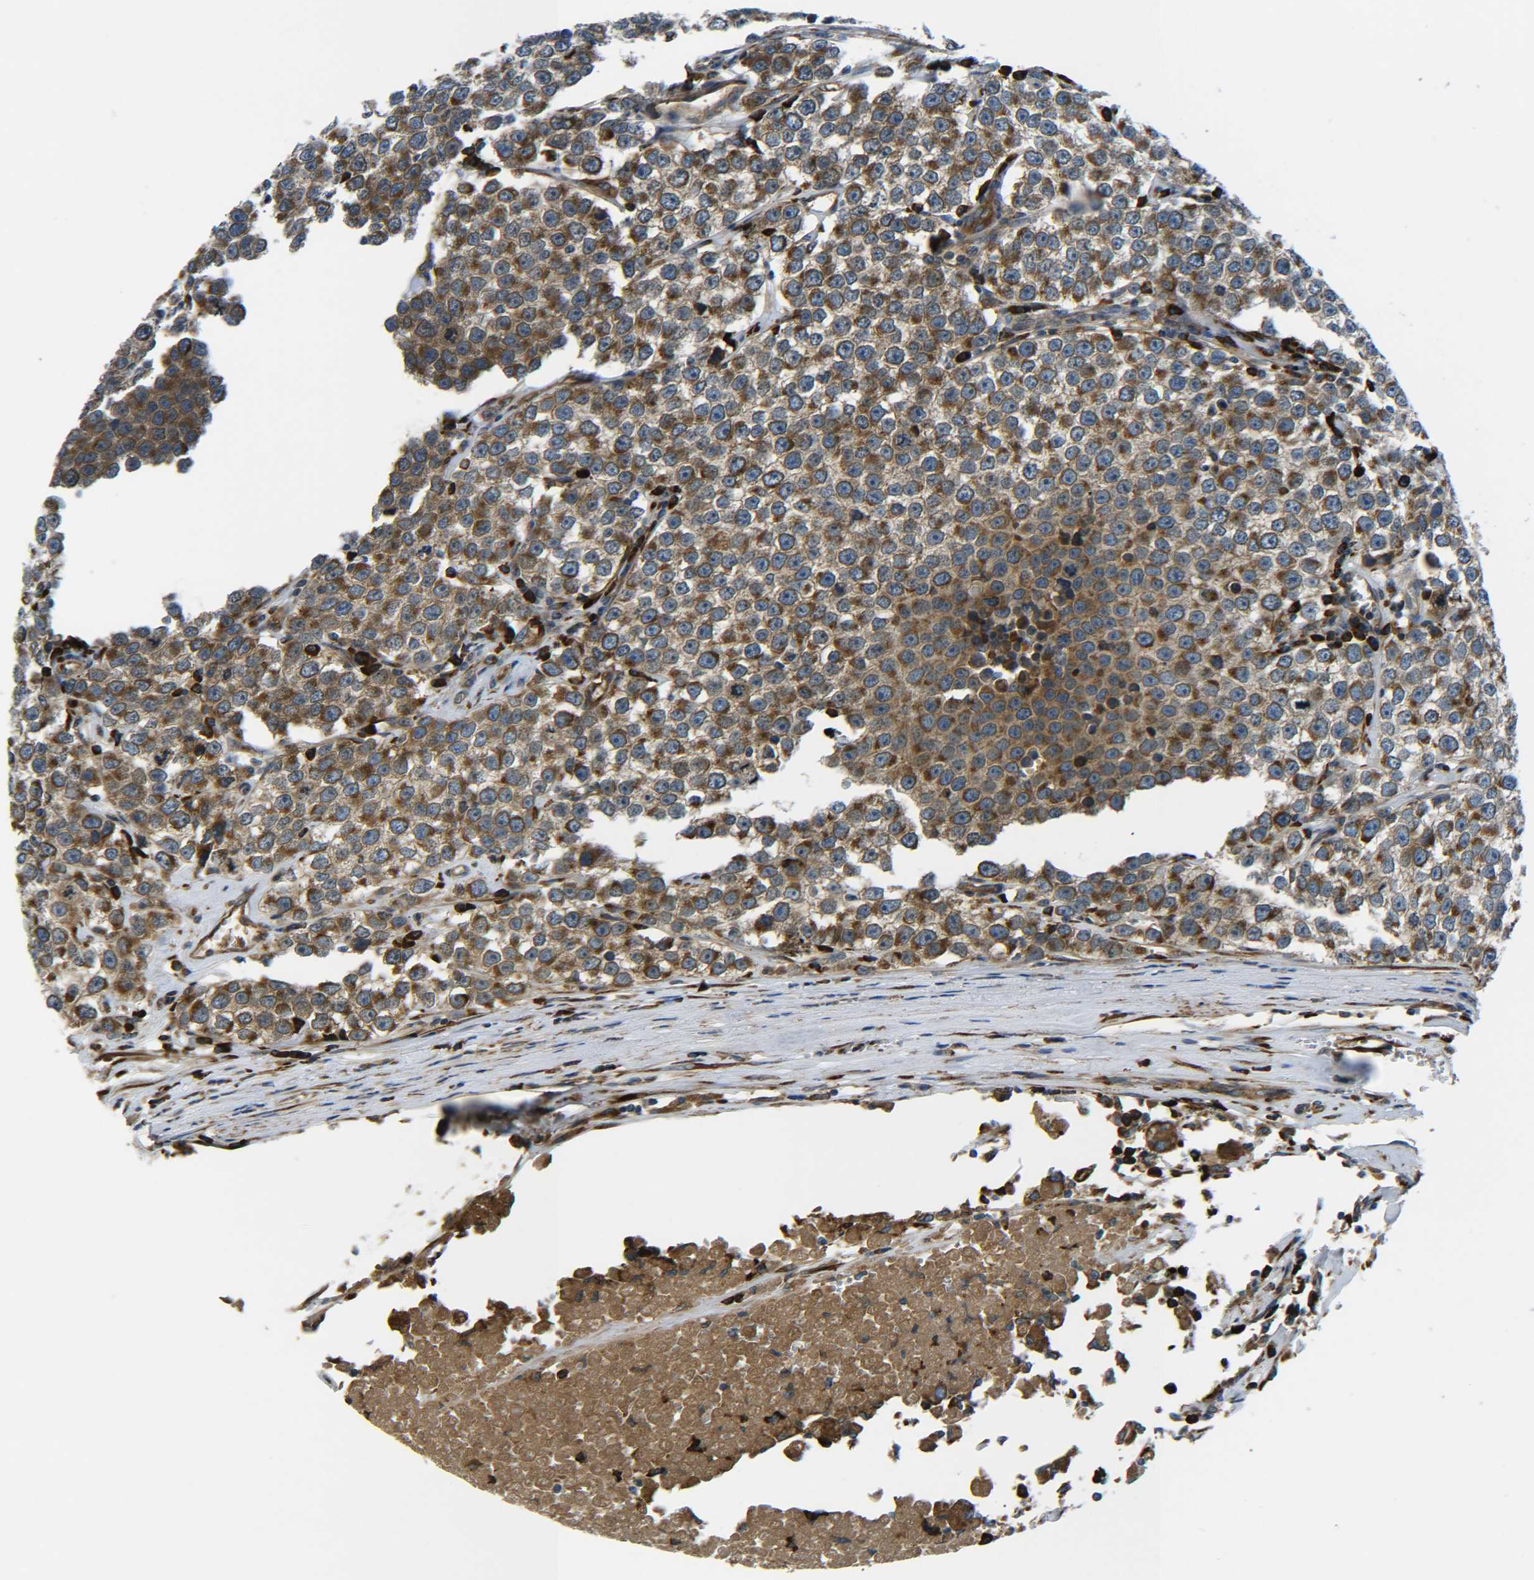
{"staining": {"intensity": "moderate", "quantity": ">75%", "location": "cytoplasmic/membranous"}, "tissue": "testis cancer", "cell_type": "Tumor cells", "image_type": "cancer", "snomed": [{"axis": "morphology", "description": "Seminoma, NOS"}, {"axis": "morphology", "description": "Carcinoma, Embryonal, NOS"}, {"axis": "topography", "description": "Testis"}], "caption": "Immunohistochemistry (IHC) image of testis seminoma stained for a protein (brown), which demonstrates medium levels of moderate cytoplasmic/membranous expression in approximately >75% of tumor cells.", "gene": "PREB", "patient": {"sex": "male", "age": 52}}